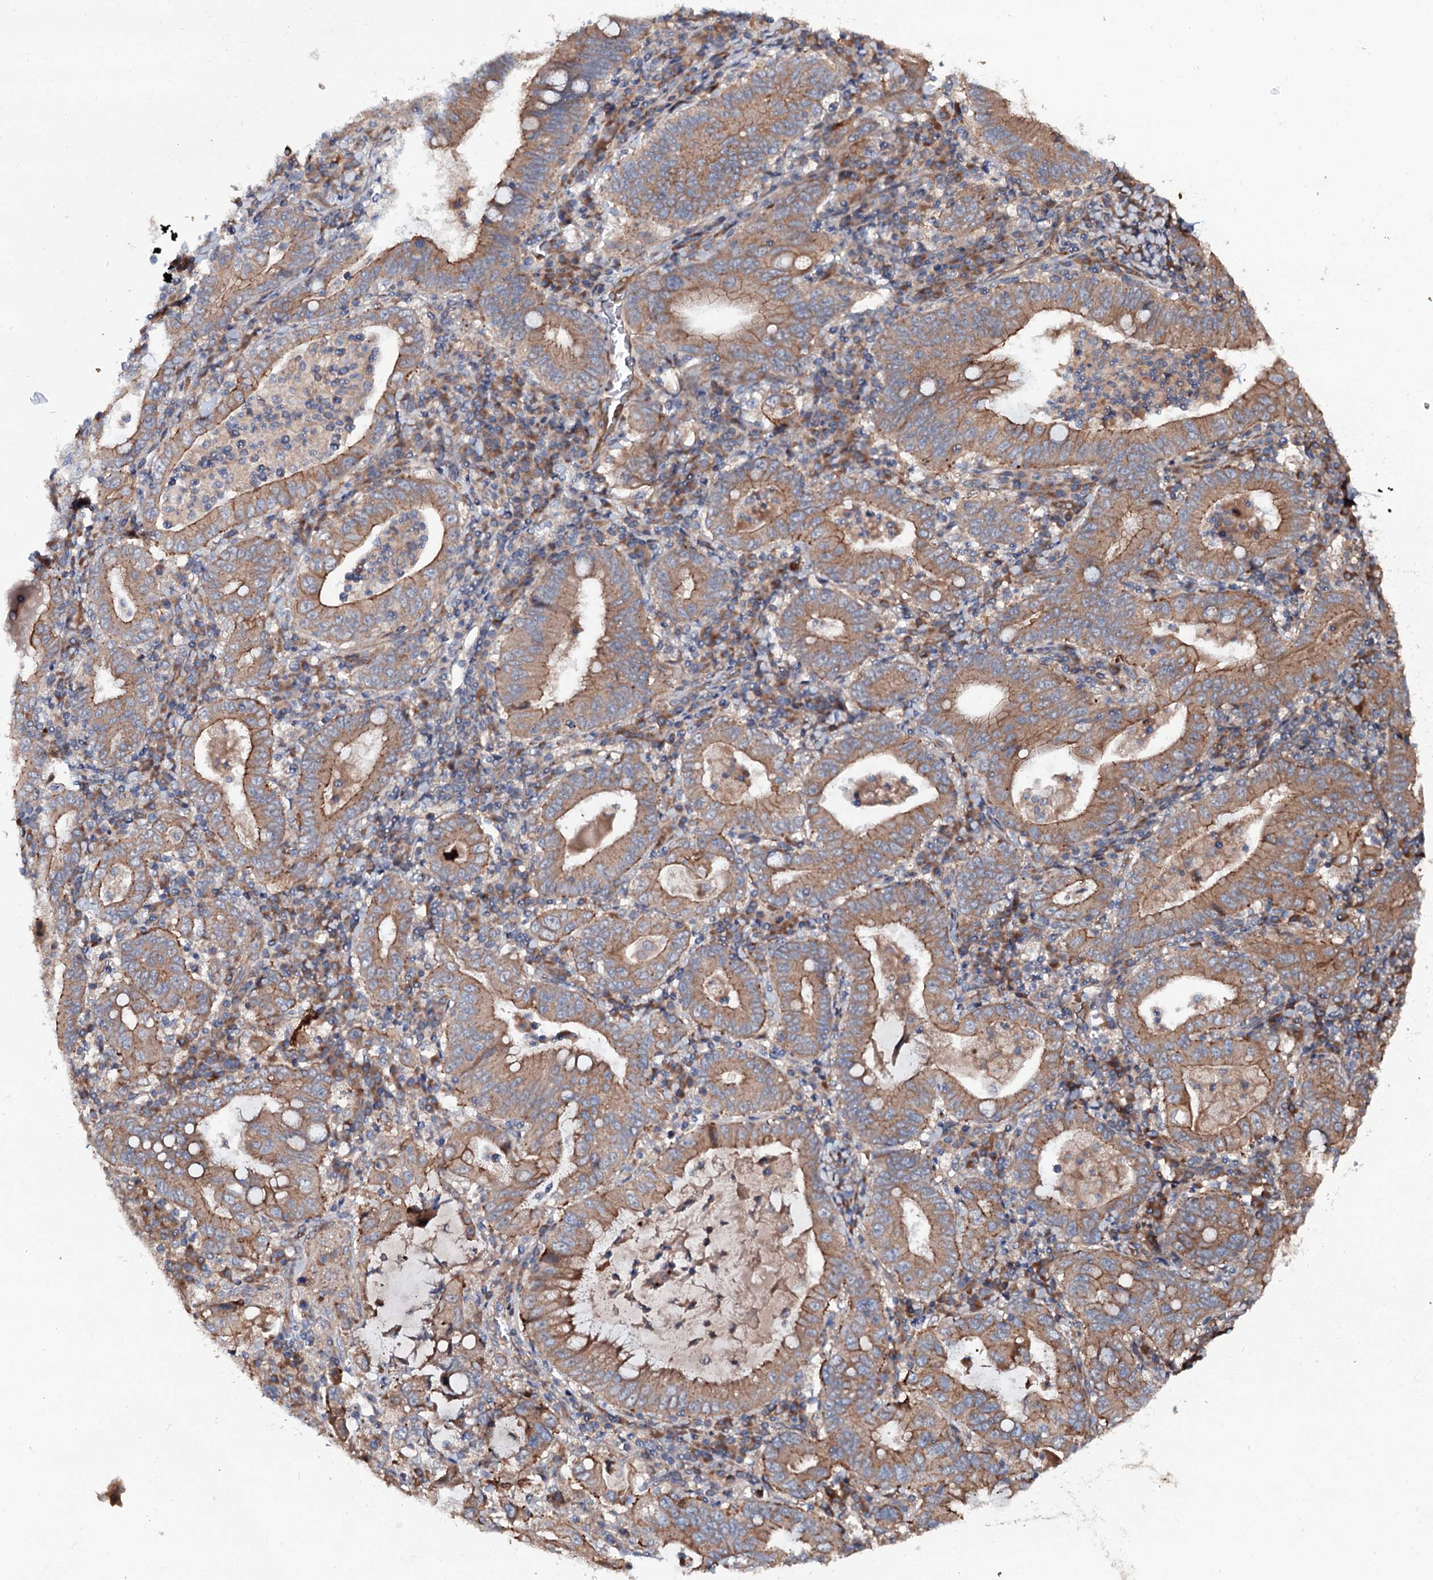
{"staining": {"intensity": "moderate", "quantity": "25%-75%", "location": "cytoplasmic/membranous"}, "tissue": "stomach cancer", "cell_type": "Tumor cells", "image_type": "cancer", "snomed": [{"axis": "morphology", "description": "Normal tissue, NOS"}, {"axis": "morphology", "description": "Adenocarcinoma, NOS"}, {"axis": "topography", "description": "Esophagus"}, {"axis": "topography", "description": "Stomach, upper"}, {"axis": "topography", "description": "Peripheral nerve tissue"}], "caption": "A brown stain labels moderate cytoplasmic/membranous staining of a protein in human adenocarcinoma (stomach) tumor cells.", "gene": "ADGRG4", "patient": {"sex": "male", "age": 62}}